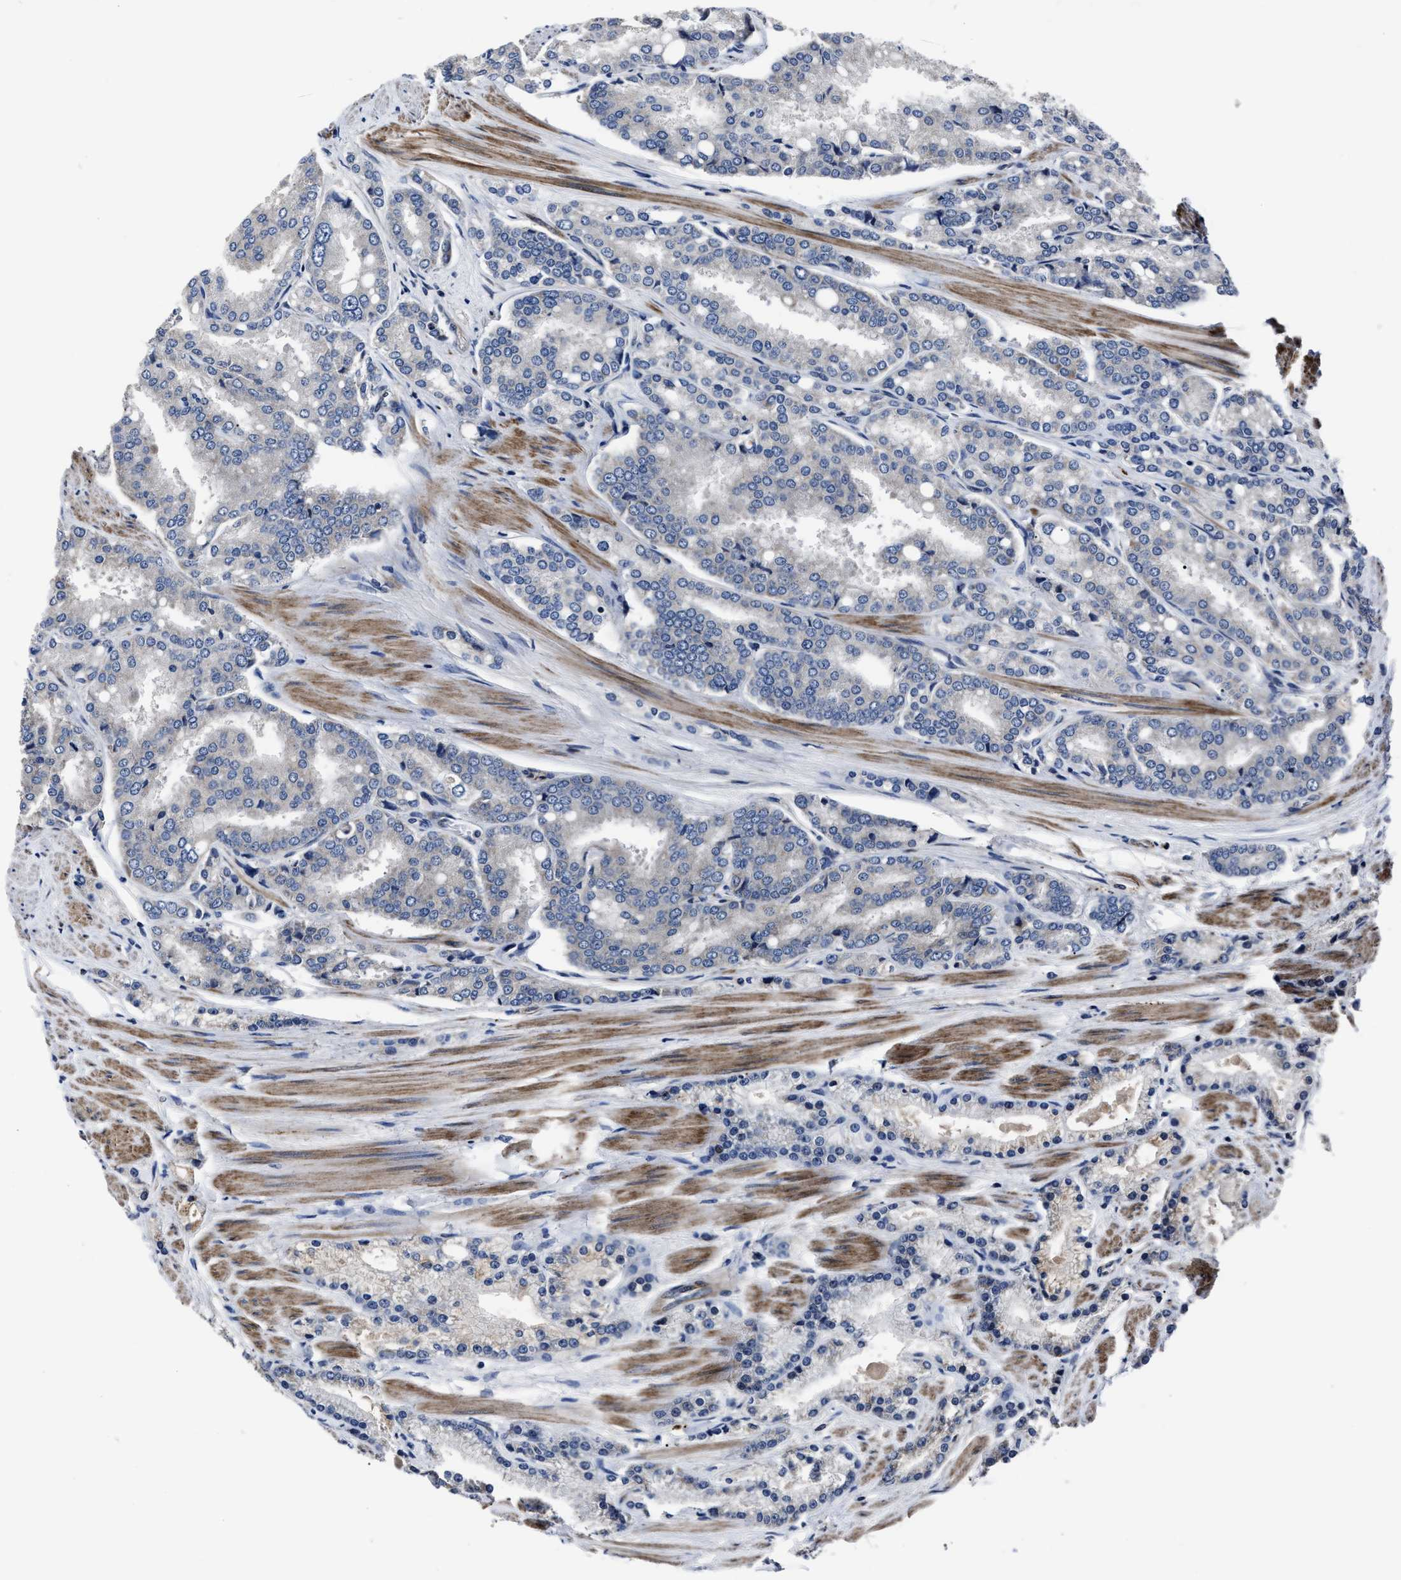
{"staining": {"intensity": "negative", "quantity": "none", "location": "none"}, "tissue": "prostate cancer", "cell_type": "Tumor cells", "image_type": "cancer", "snomed": [{"axis": "morphology", "description": "Adenocarcinoma, High grade"}, {"axis": "topography", "description": "Prostate"}], "caption": "An IHC histopathology image of prostate high-grade adenocarcinoma is shown. There is no staining in tumor cells of prostate high-grade adenocarcinoma.", "gene": "RSBN1L", "patient": {"sex": "male", "age": 50}}